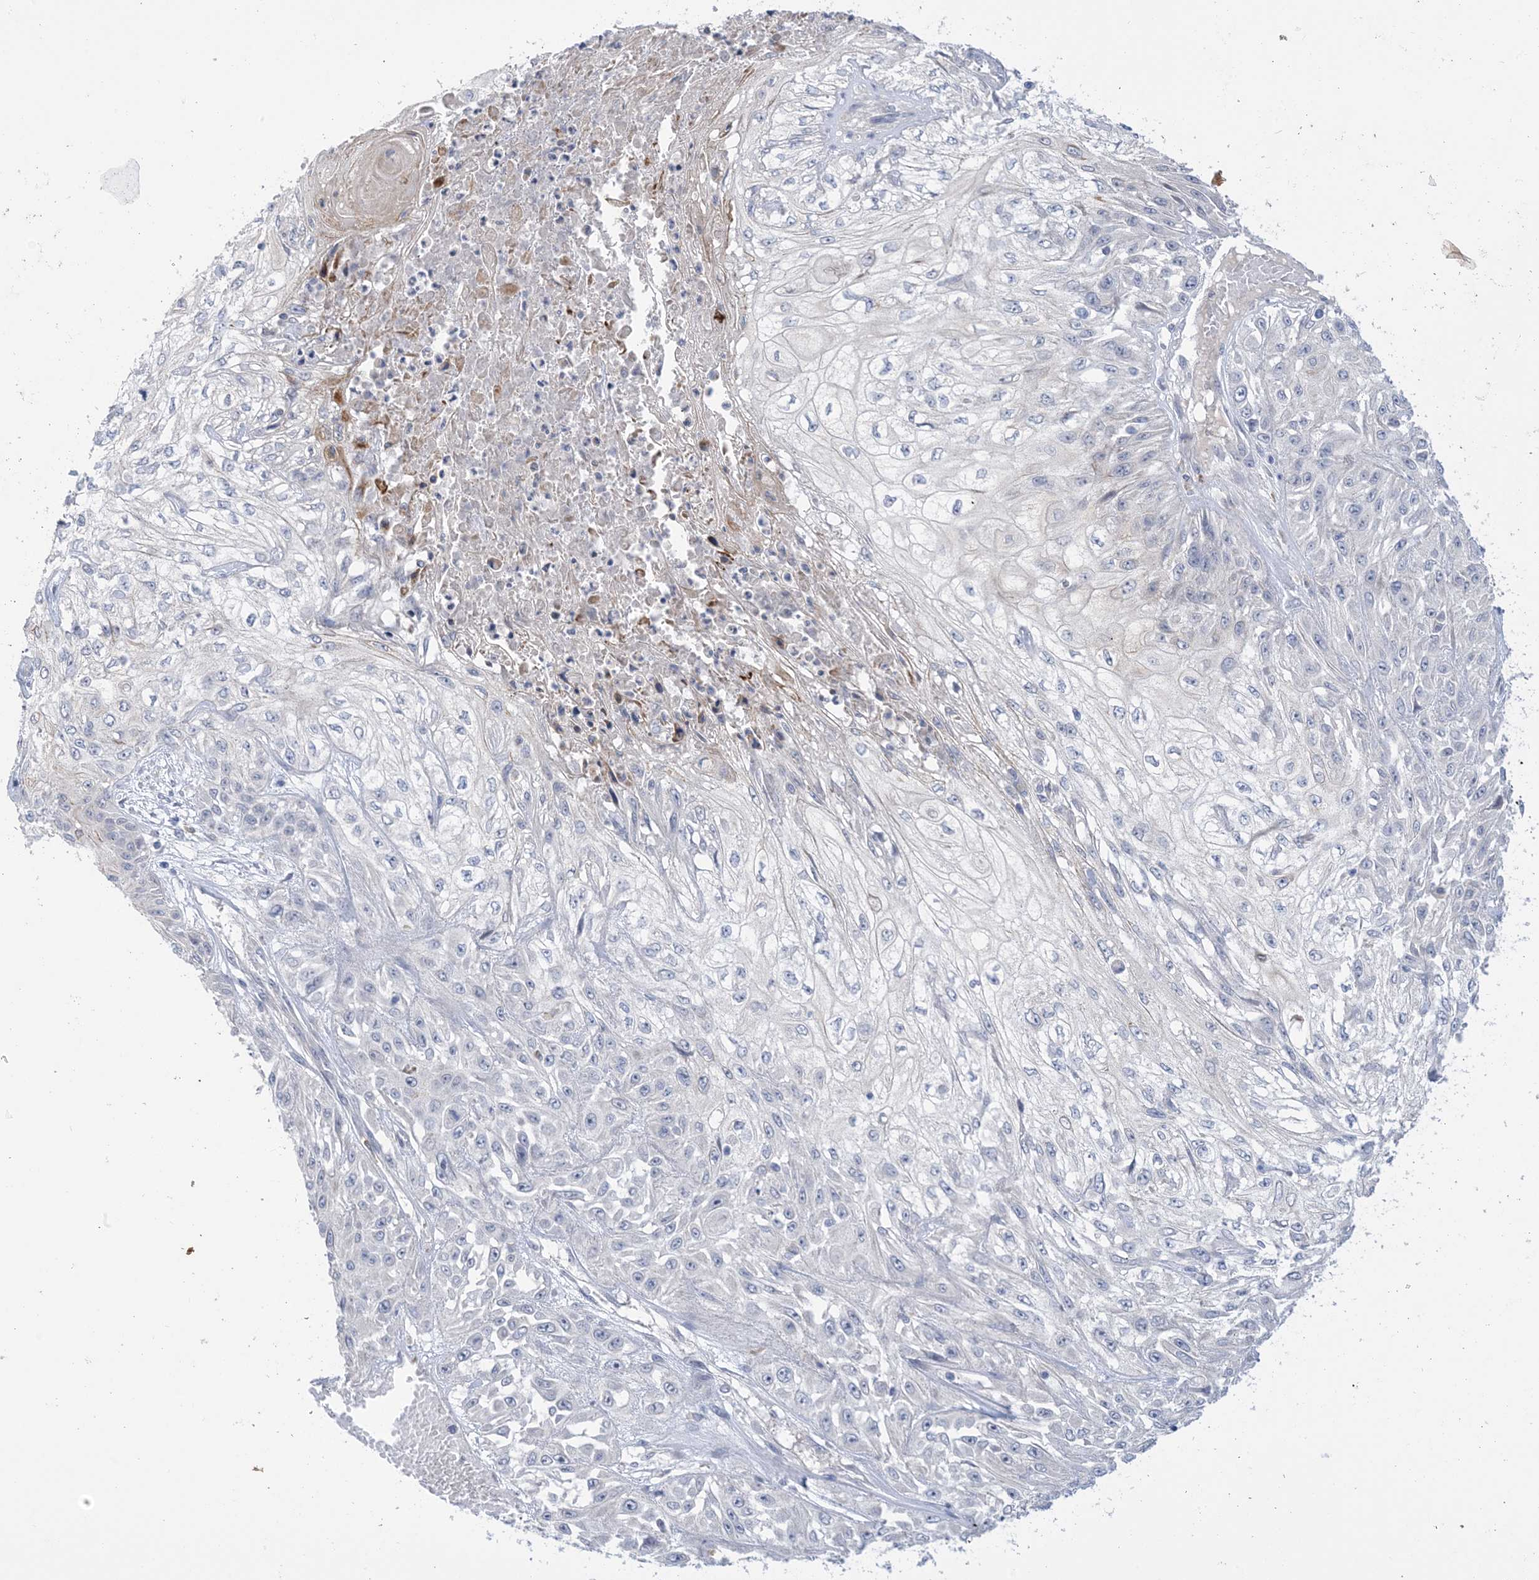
{"staining": {"intensity": "negative", "quantity": "none", "location": "none"}, "tissue": "skin cancer", "cell_type": "Tumor cells", "image_type": "cancer", "snomed": [{"axis": "morphology", "description": "Squamous cell carcinoma, NOS"}, {"axis": "morphology", "description": "Squamous cell carcinoma, metastatic, NOS"}, {"axis": "topography", "description": "Skin"}, {"axis": "topography", "description": "Lymph node"}], "caption": "Immunohistochemical staining of skin metastatic squamous cell carcinoma exhibits no significant positivity in tumor cells. (Stains: DAB IHC with hematoxylin counter stain, Microscopy: brightfield microscopy at high magnification).", "gene": "TTYH1", "patient": {"sex": "male", "age": 75}}